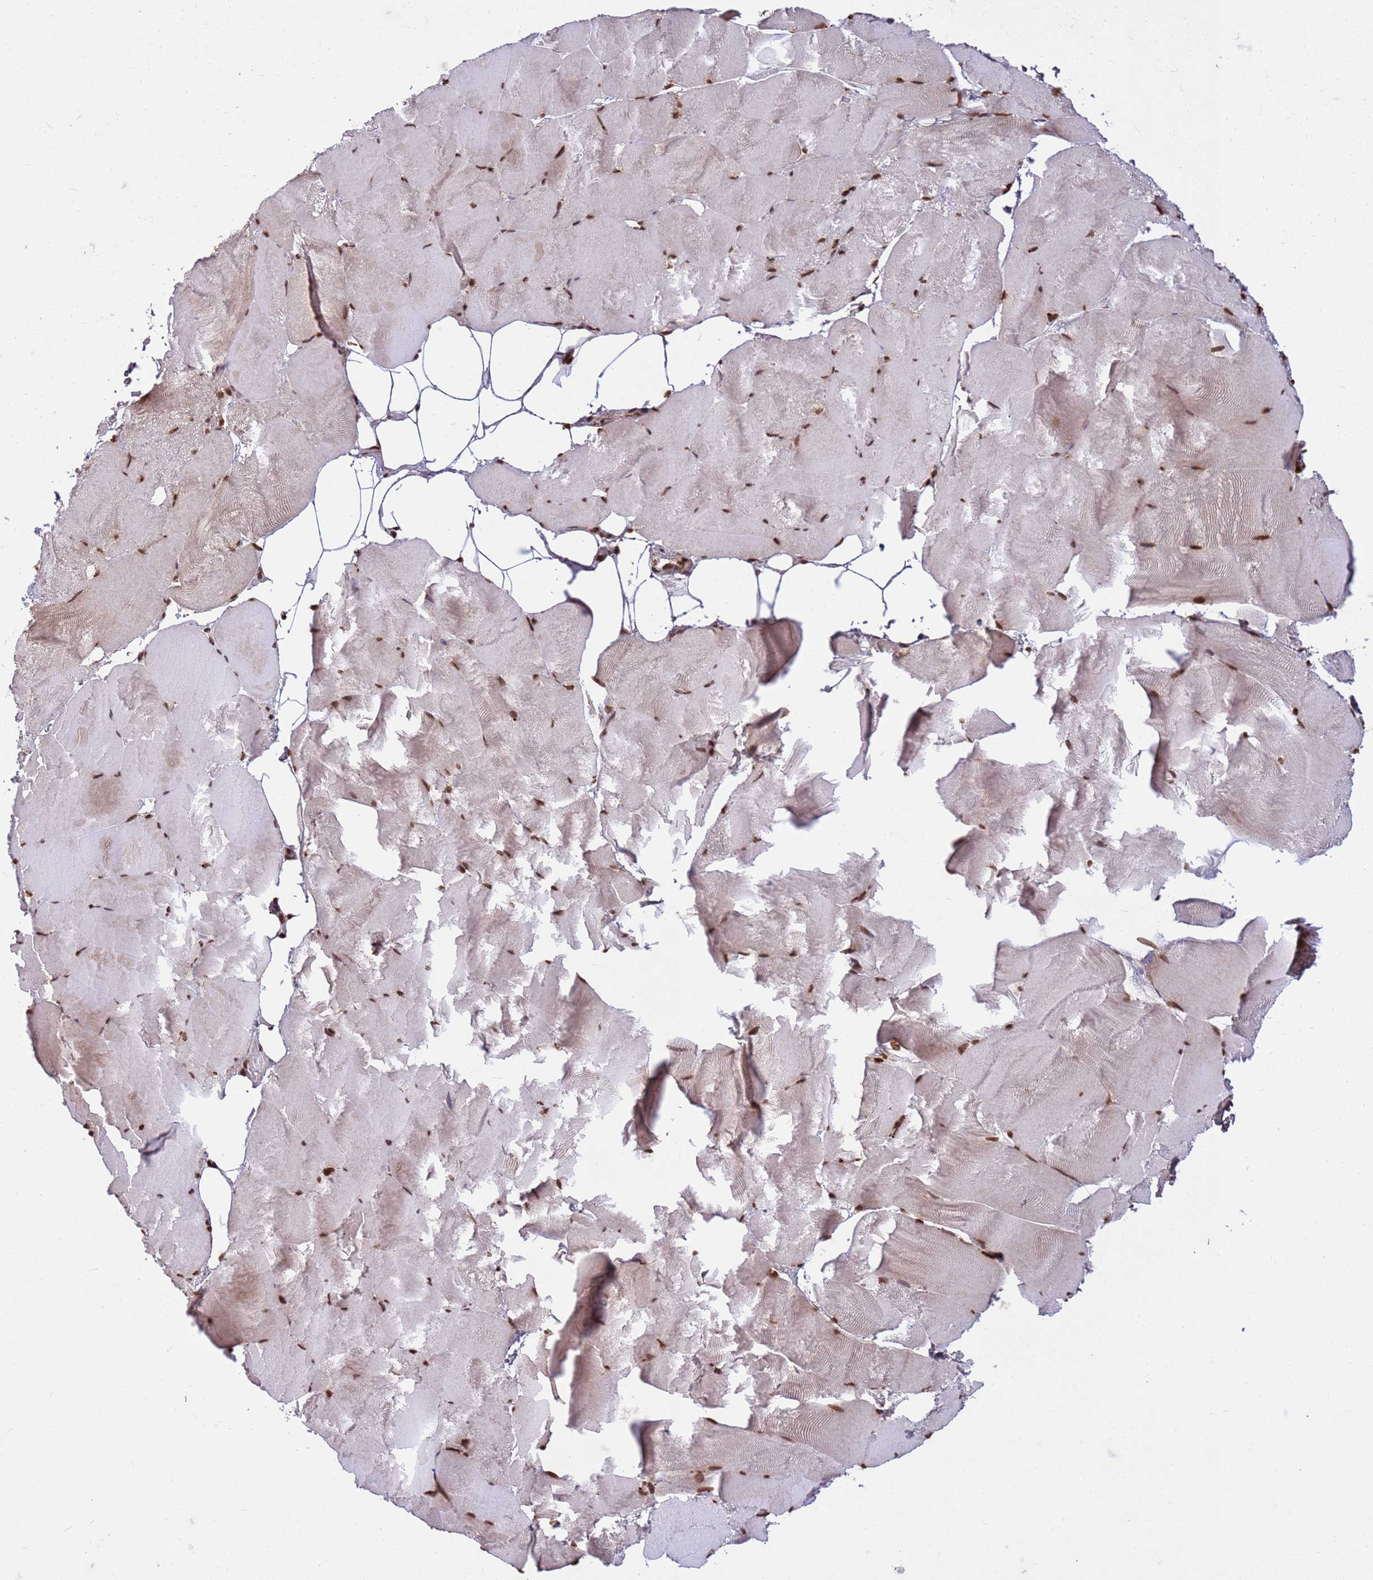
{"staining": {"intensity": "strong", "quantity": ">75%", "location": "nuclear"}, "tissue": "skeletal muscle", "cell_type": "Myocytes", "image_type": "normal", "snomed": [{"axis": "morphology", "description": "Normal tissue, NOS"}, {"axis": "topography", "description": "Skeletal muscle"}], "caption": "Immunohistochemistry image of normal skeletal muscle: skeletal muscle stained using immunohistochemistry shows high levels of strong protein expression localized specifically in the nuclear of myocytes, appearing as a nuclear brown color.", "gene": "H3", "patient": {"sex": "female", "age": 64}}